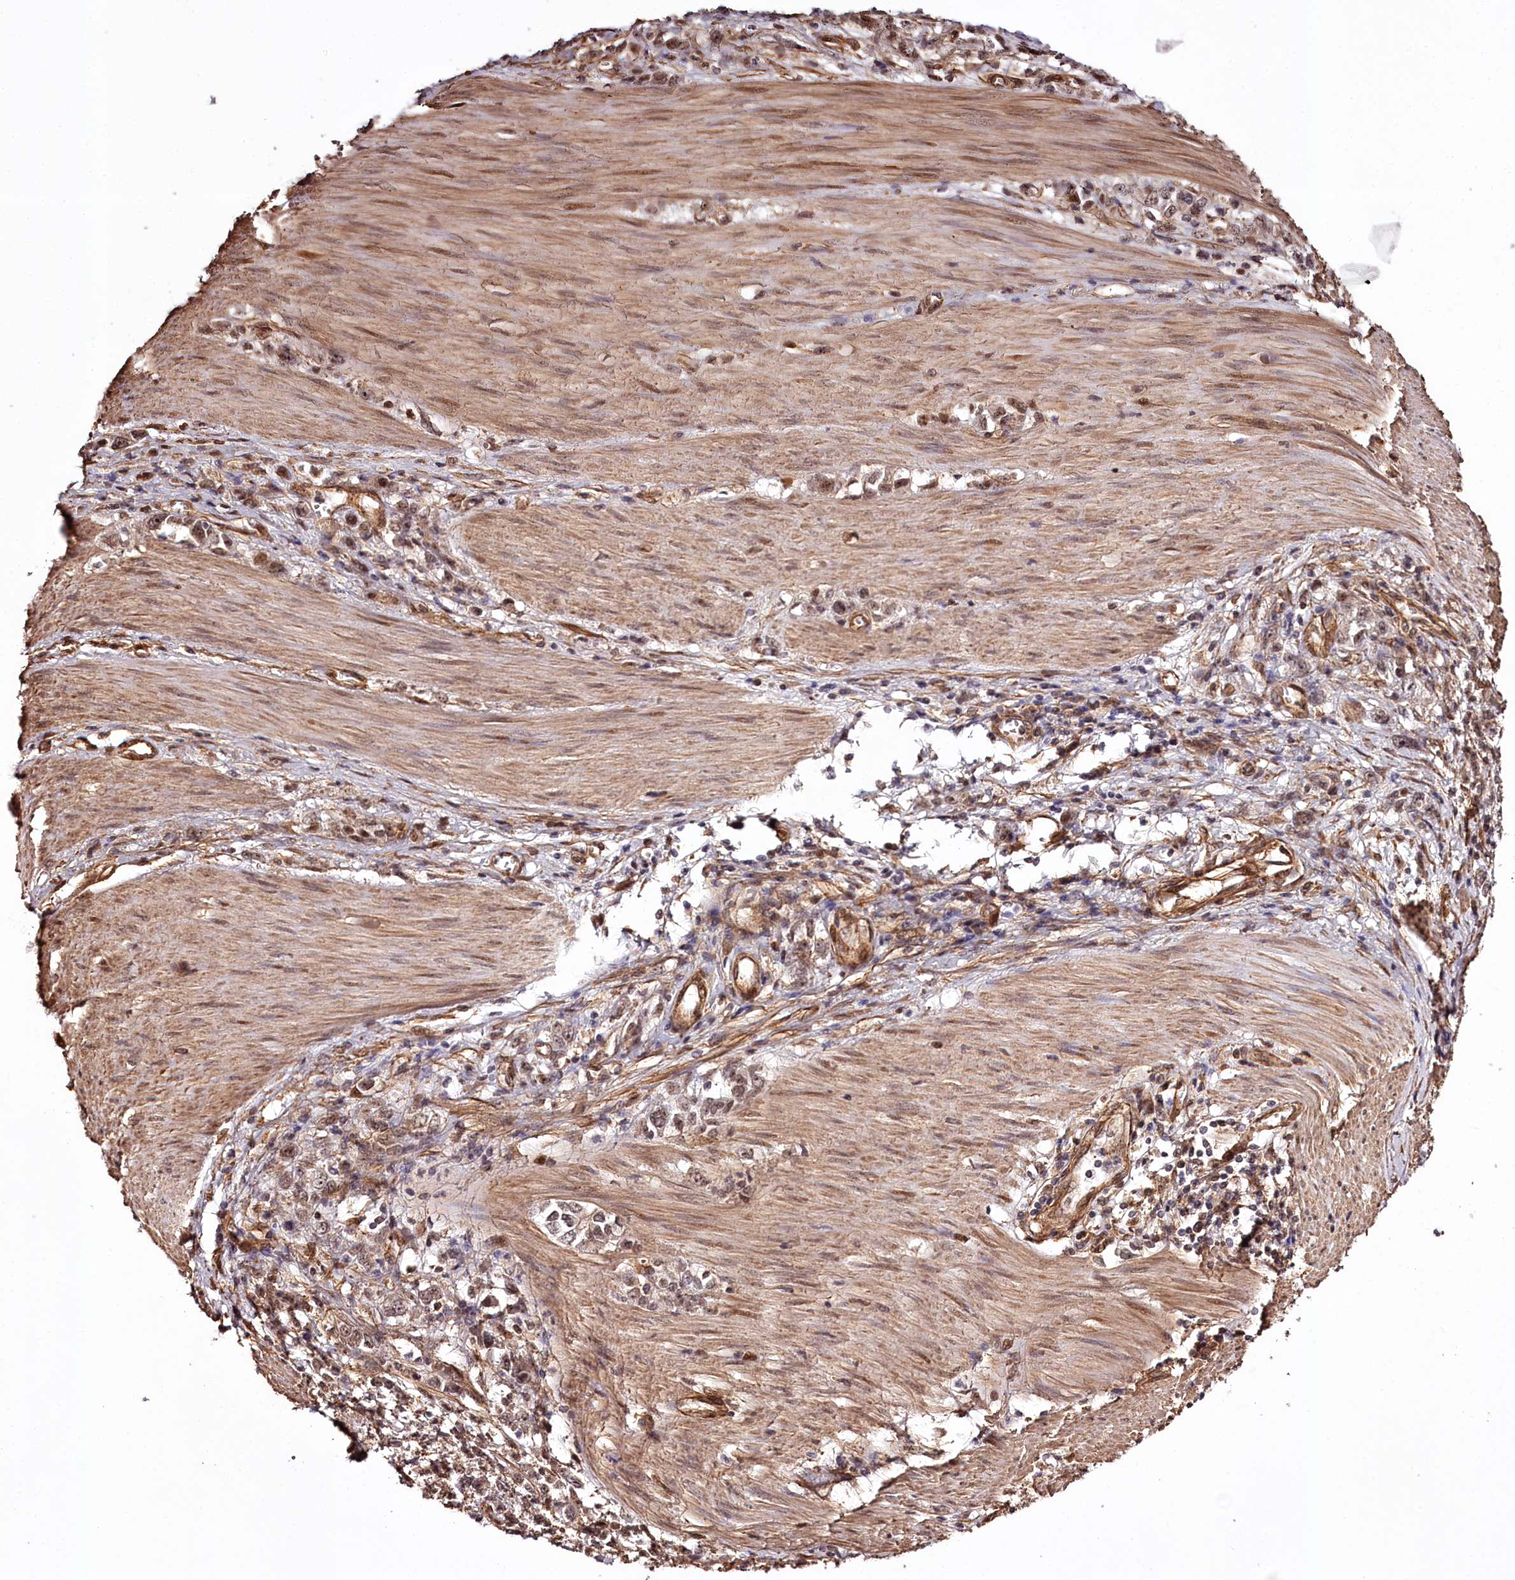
{"staining": {"intensity": "moderate", "quantity": ">75%", "location": "cytoplasmic/membranous,nuclear"}, "tissue": "stomach cancer", "cell_type": "Tumor cells", "image_type": "cancer", "snomed": [{"axis": "morphology", "description": "Adenocarcinoma, NOS"}, {"axis": "topography", "description": "Stomach"}], "caption": "Protein staining of stomach adenocarcinoma tissue demonstrates moderate cytoplasmic/membranous and nuclear positivity in about >75% of tumor cells.", "gene": "TTC33", "patient": {"sex": "female", "age": 76}}